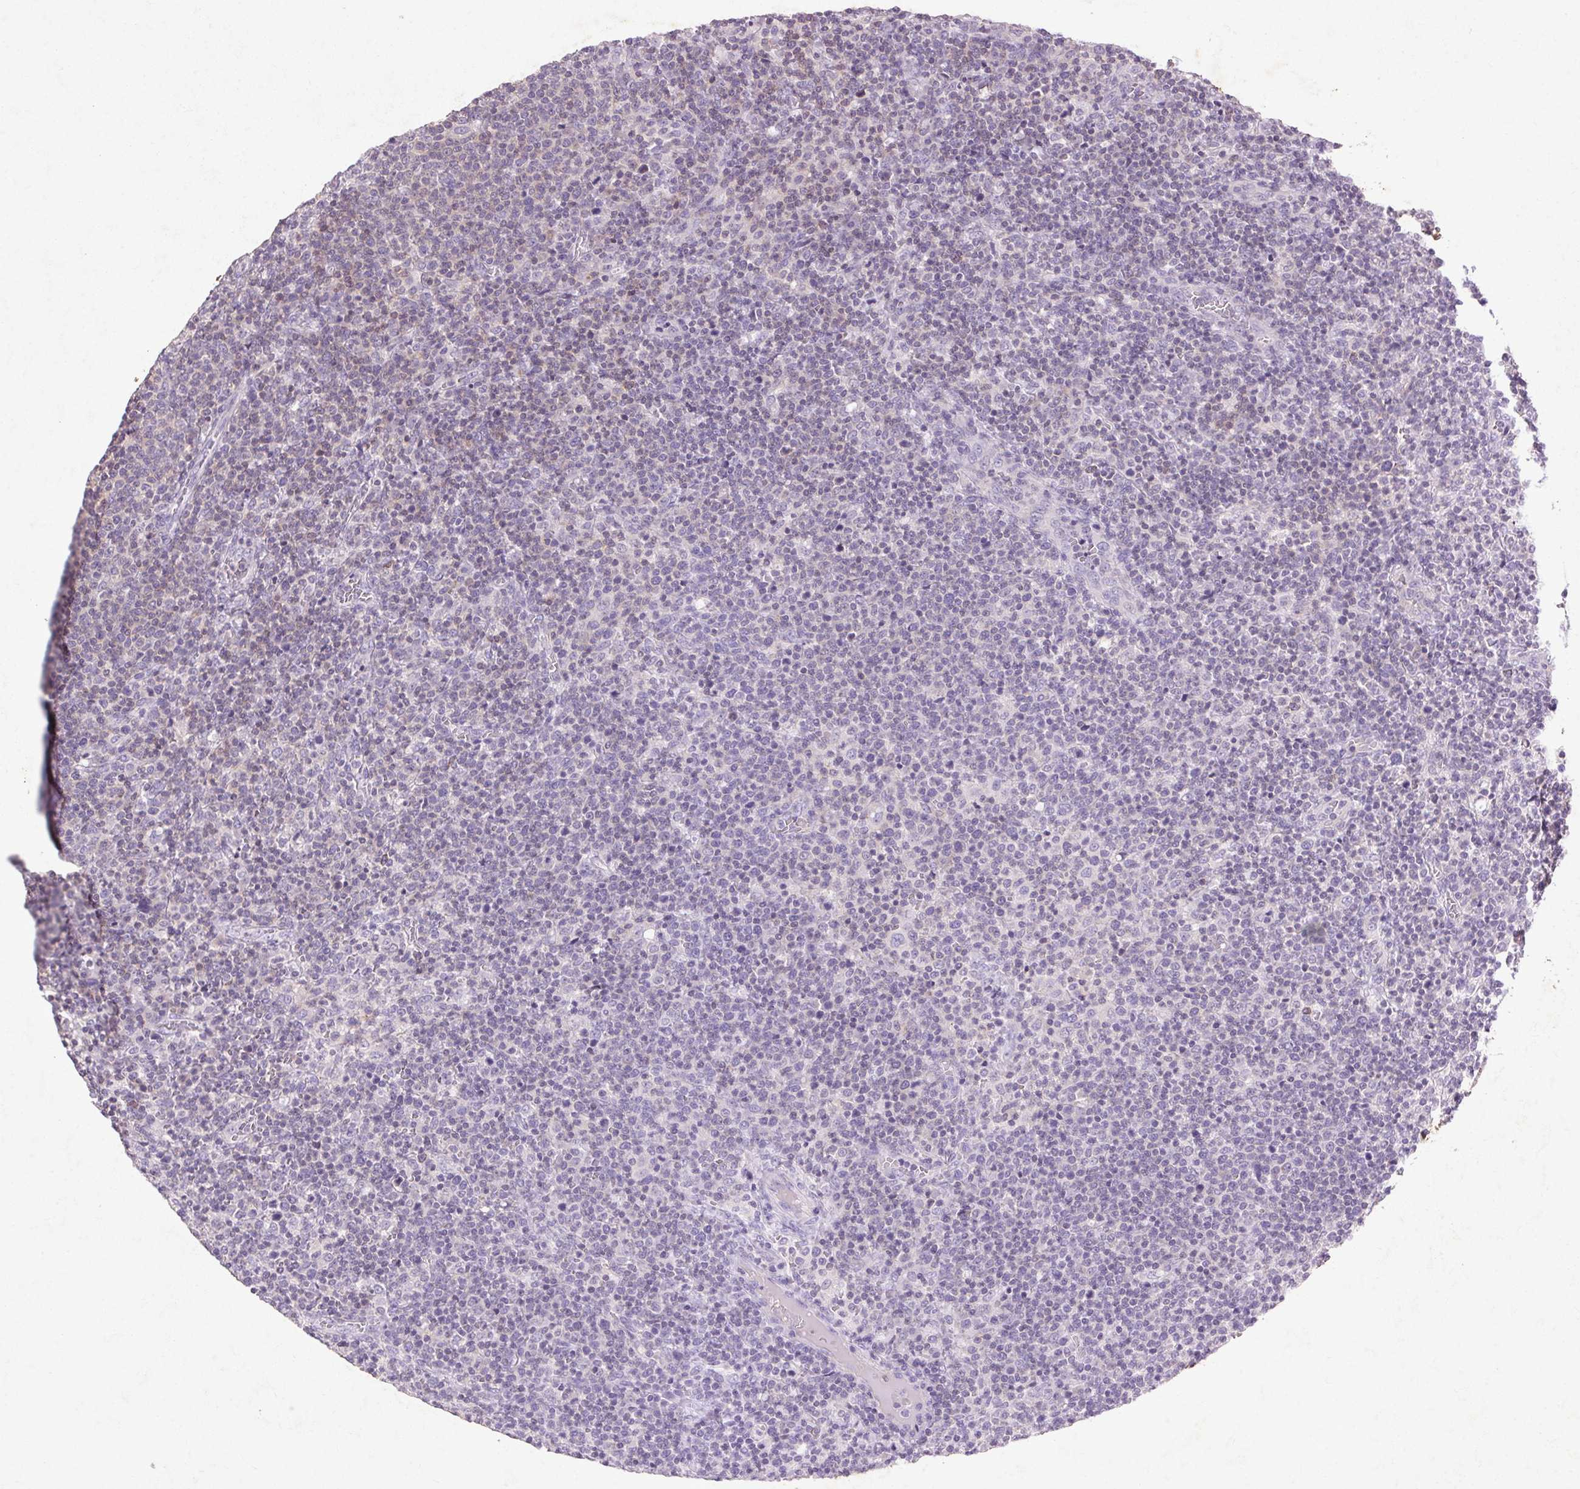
{"staining": {"intensity": "negative", "quantity": "none", "location": "none"}, "tissue": "lymphoma", "cell_type": "Tumor cells", "image_type": "cancer", "snomed": [{"axis": "morphology", "description": "Malignant lymphoma, non-Hodgkin's type, High grade"}, {"axis": "topography", "description": "Lymph node"}], "caption": "High power microscopy micrograph of an immunohistochemistry photomicrograph of lymphoma, revealing no significant expression in tumor cells.", "gene": "FNDC7", "patient": {"sex": "male", "age": 61}}